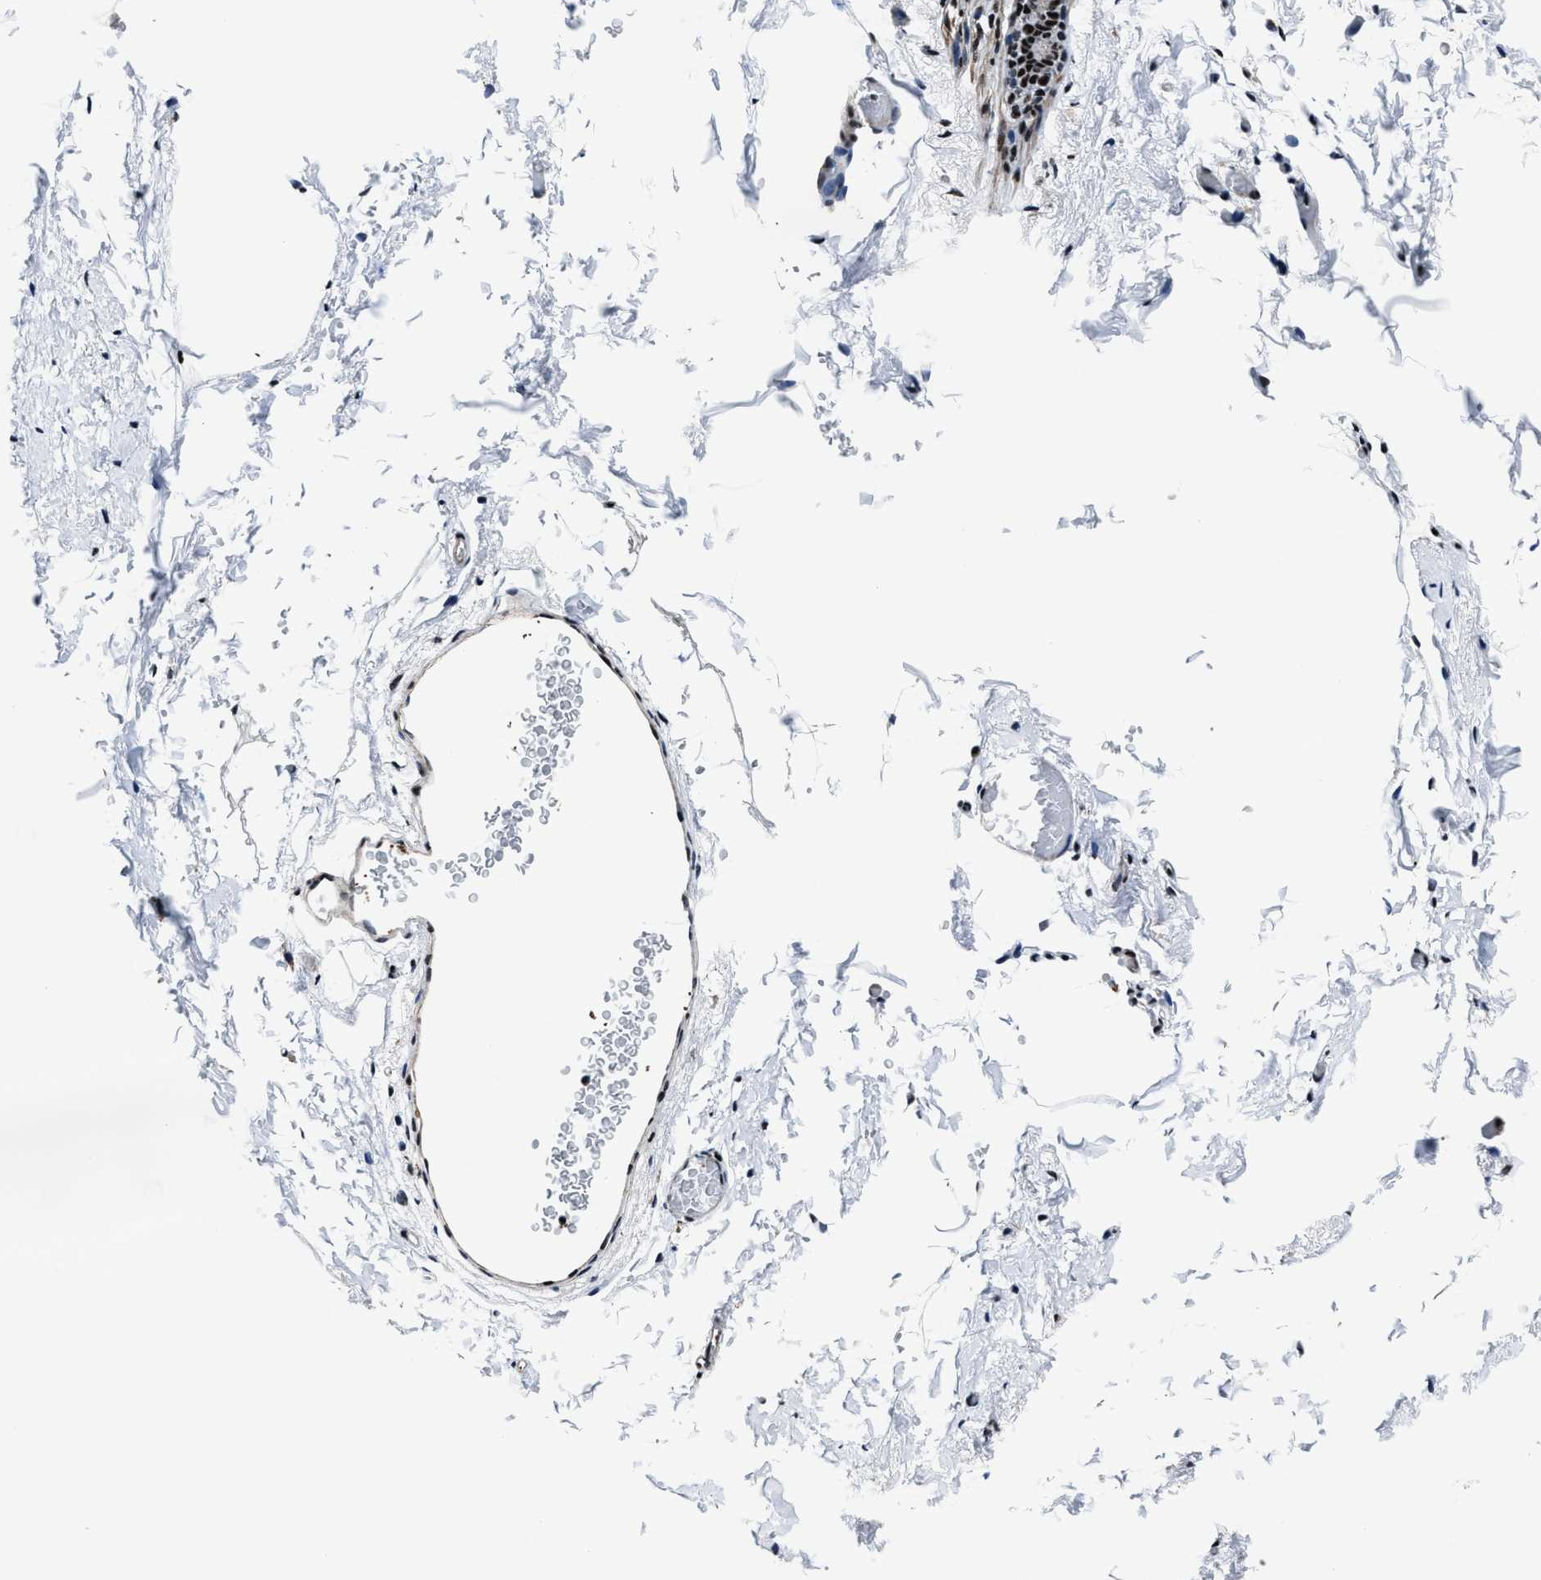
{"staining": {"intensity": "moderate", "quantity": ">75%", "location": "nuclear"}, "tissue": "breast", "cell_type": "Adipocytes", "image_type": "normal", "snomed": [{"axis": "morphology", "description": "Normal tissue, NOS"}, {"axis": "topography", "description": "Breast"}], "caption": "Immunohistochemical staining of normal human breast displays >75% levels of moderate nuclear protein staining in about >75% of adipocytes.", "gene": "PPIE", "patient": {"sex": "female", "age": 62}}